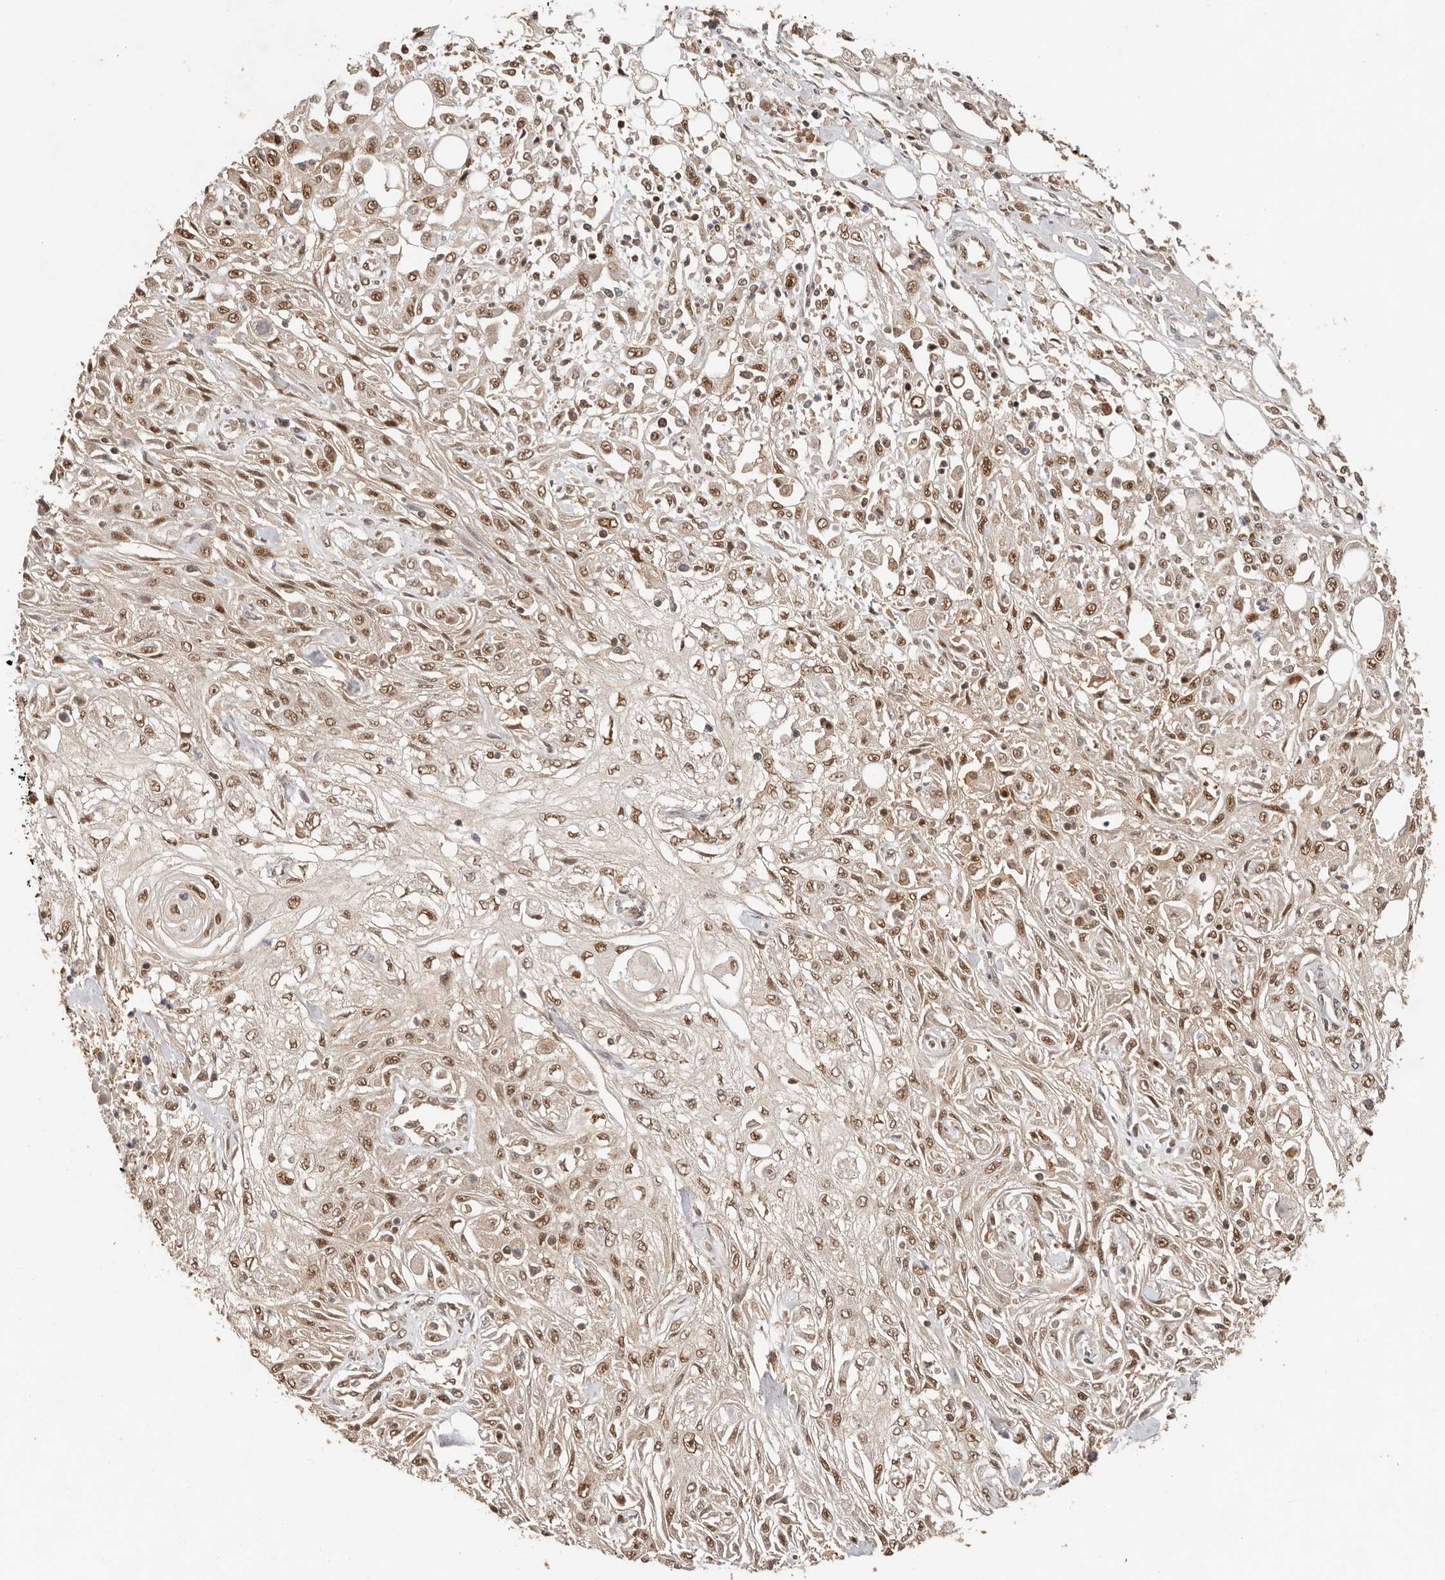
{"staining": {"intensity": "moderate", "quantity": ">75%", "location": "nuclear"}, "tissue": "skin cancer", "cell_type": "Tumor cells", "image_type": "cancer", "snomed": [{"axis": "morphology", "description": "Squamous cell carcinoma, NOS"}, {"axis": "morphology", "description": "Squamous cell carcinoma, metastatic, NOS"}, {"axis": "topography", "description": "Skin"}, {"axis": "topography", "description": "Lymph node"}], "caption": "This photomicrograph shows IHC staining of skin cancer (squamous cell carcinoma), with medium moderate nuclear positivity in about >75% of tumor cells.", "gene": "PSMA5", "patient": {"sex": "male", "age": 75}}